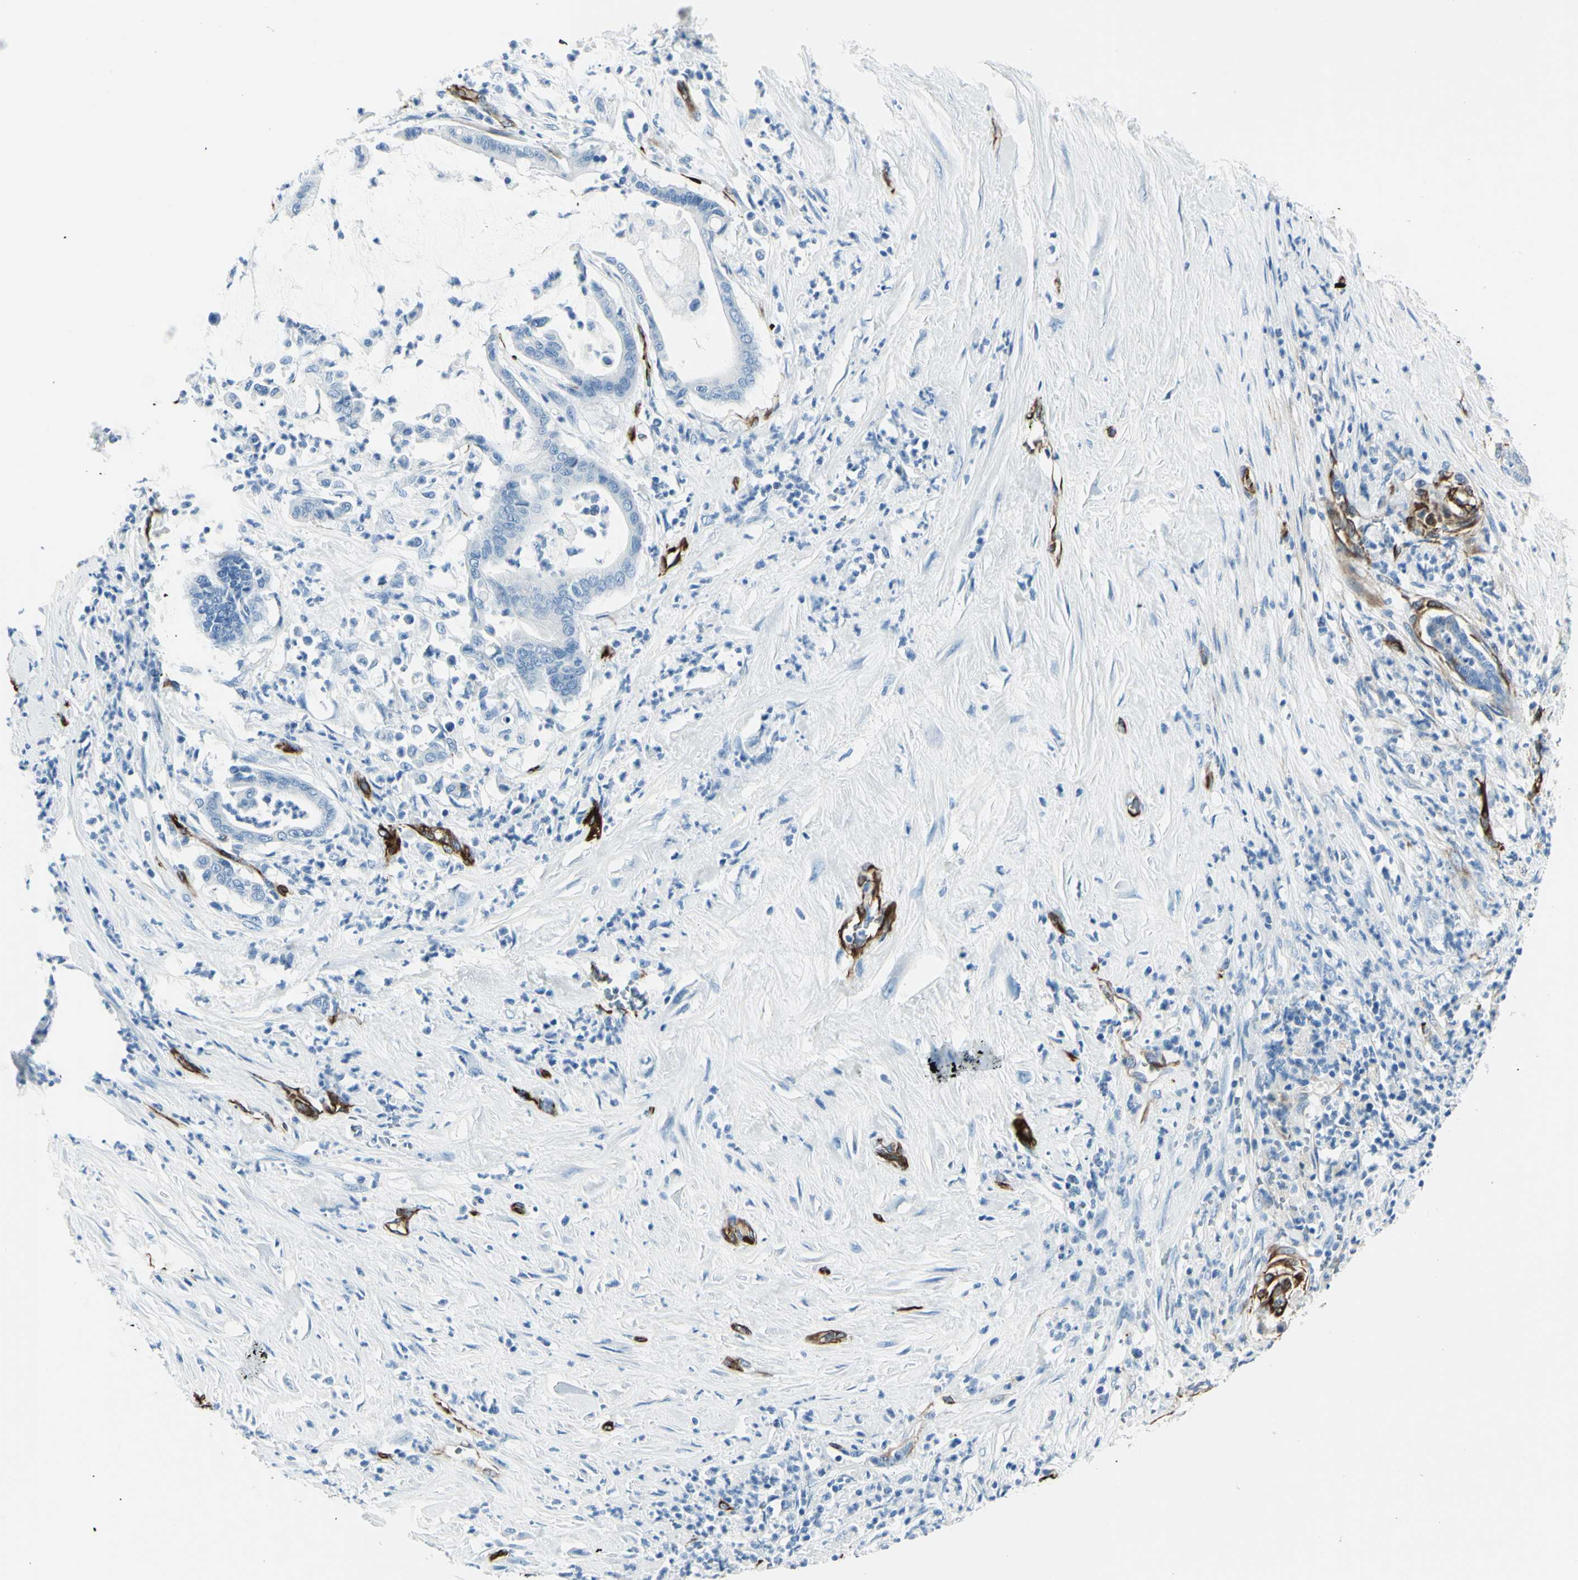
{"staining": {"intensity": "negative", "quantity": "none", "location": "none"}, "tissue": "pancreatic cancer", "cell_type": "Tumor cells", "image_type": "cancer", "snomed": [{"axis": "morphology", "description": "Adenocarcinoma, NOS"}, {"axis": "topography", "description": "Pancreas"}], "caption": "The histopathology image exhibits no significant staining in tumor cells of pancreatic cancer (adenocarcinoma).", "gene": "PTH2R", "patient": {"sex": "male", "age": 41}}